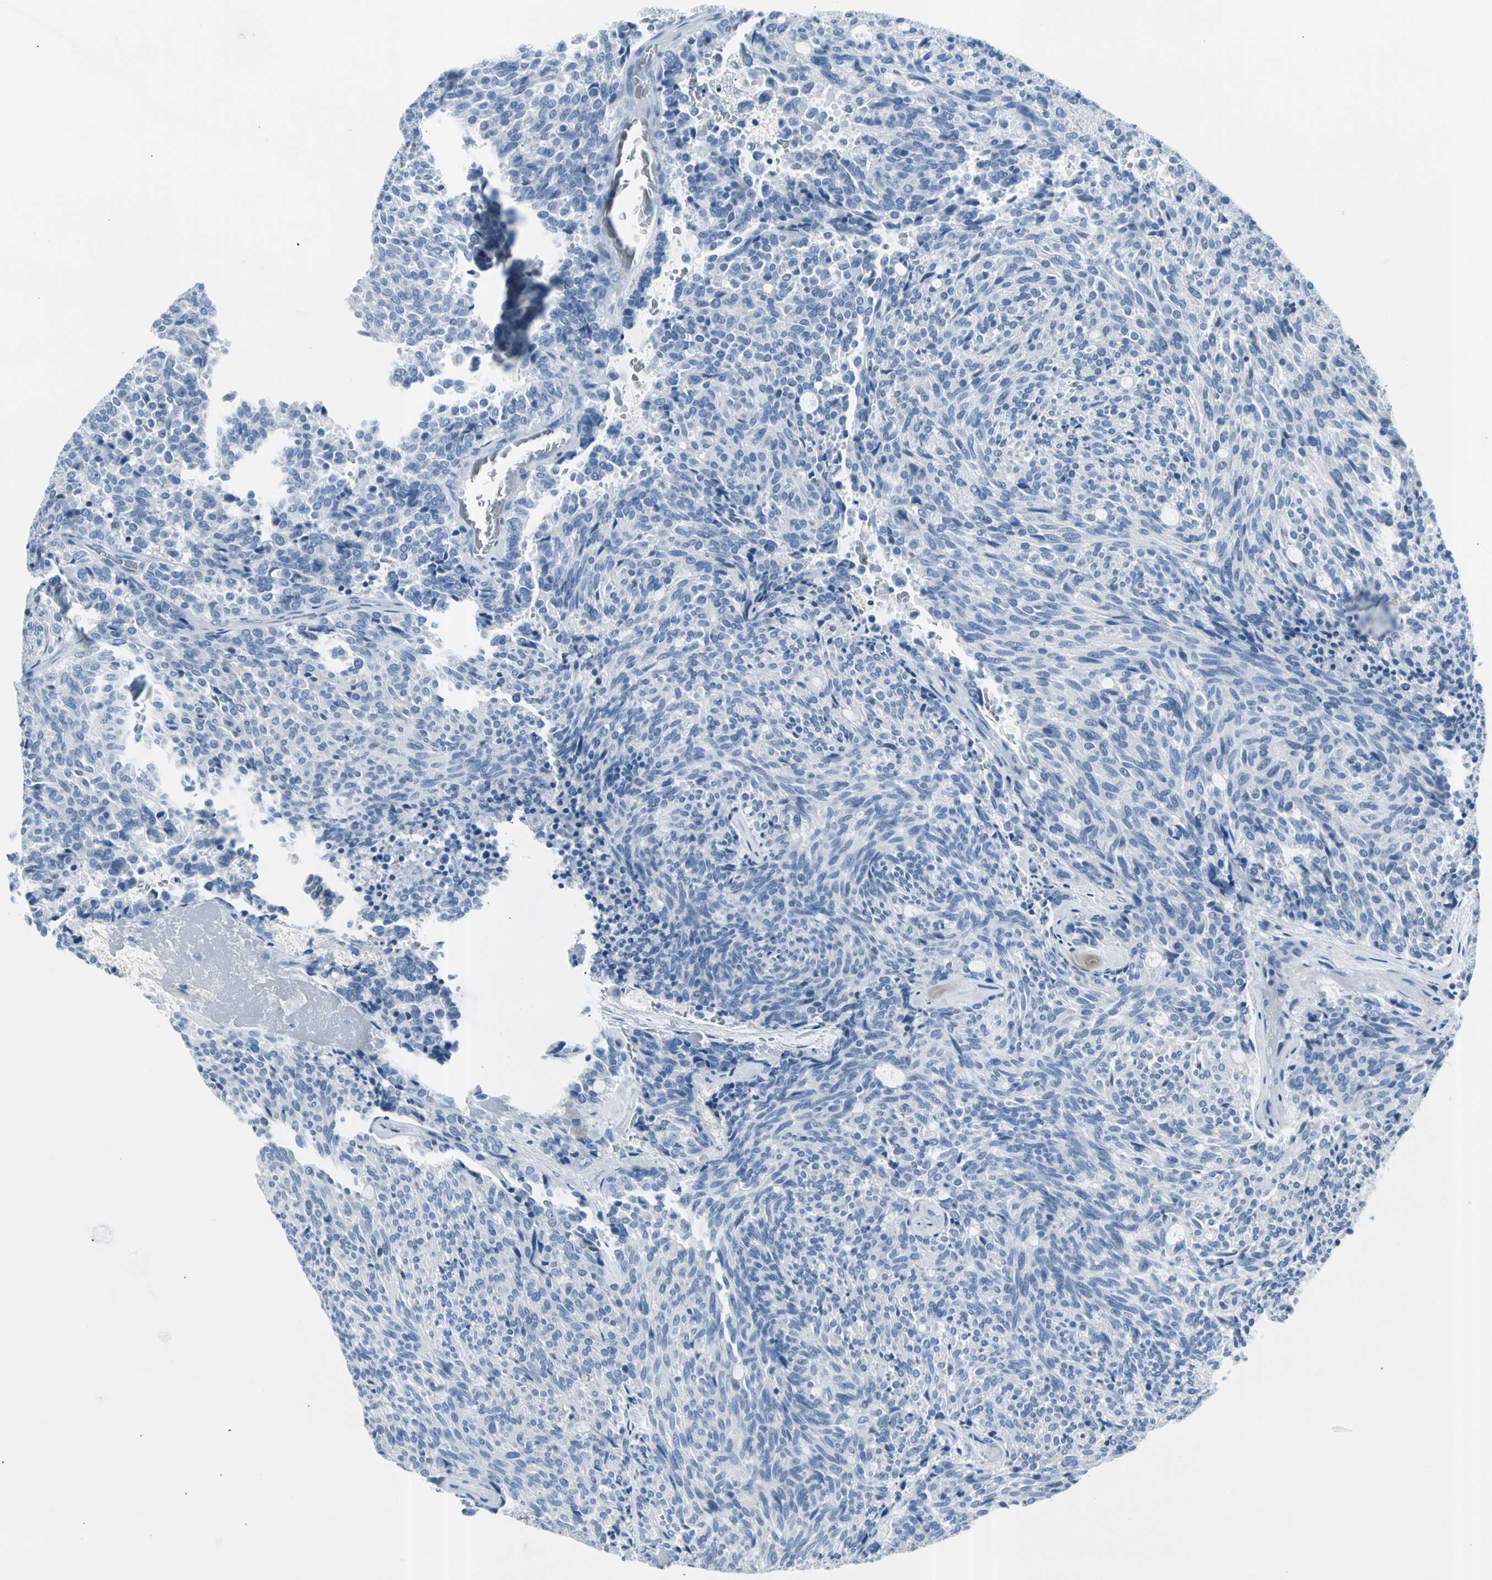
{"staining": {"intensity": "negative", "quantity": "none", "location": "none"}, "tissue": "carcinoid", "cell_type": "Tumor cells", "image_type": "cancer", "snomed": [{"axis": "morphology", "description": "Carcinoid, malignant, NOS"}, {"axis": "topography", "description": "Pancreas"}], "caption": "Carcinoid was stained to show a protein in brown. There is no significant staining in tumor cells. Brightfield microscopy of immunohistochemistry (IHC) stained with DAB (brown) and hematoxylin (blue), captured at high magnification.", "gene": "TPO", "patient": {"sex": "female", "age": 54}}